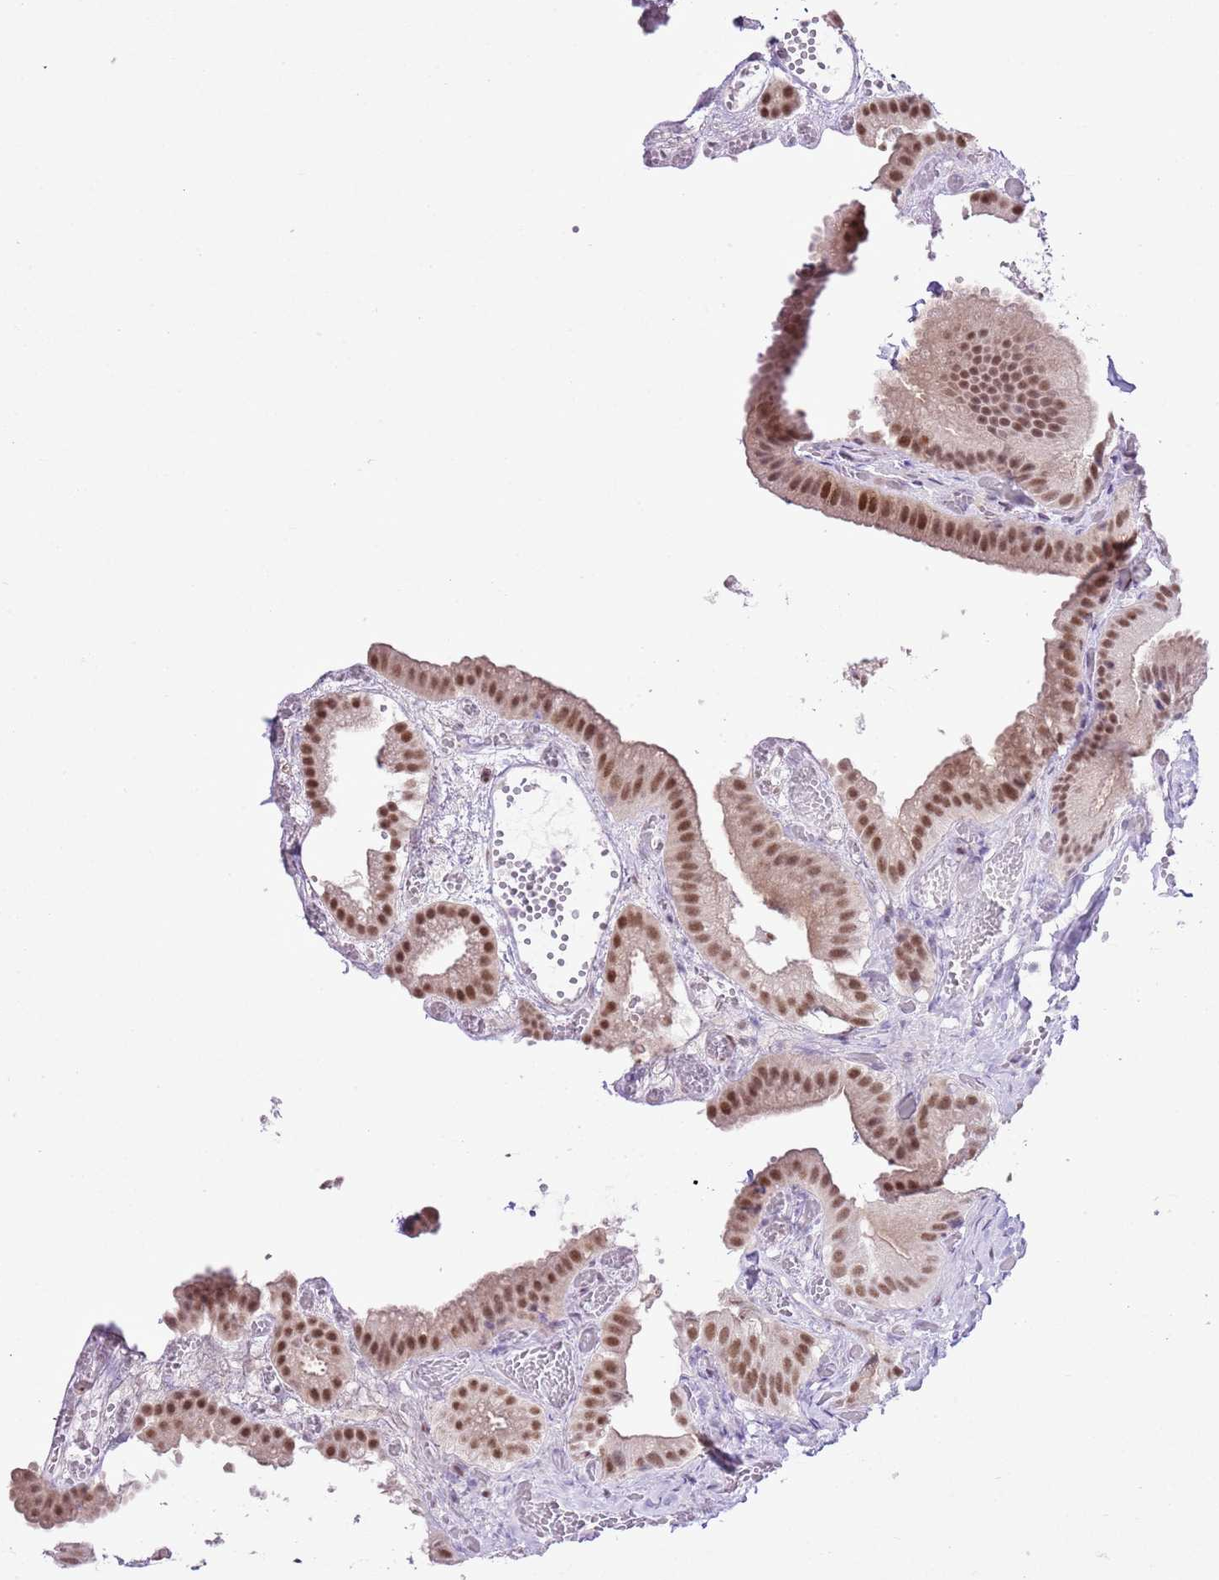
{"staining": {"intensity": "moderate", "quantity": ">75%", "location": "nuclear"}, "tissue": "gallbladder", "cell_type": "Glandular cells", "image_type": "normal", "snomed": [{"axis": "morphology", "description": "Normal tissue, NOS"}, {"axis": "topography", "description": "Gallbladder"}], "caption": "This histopathology image displays immunohistochemistry (IHC) staining of benign gallbladder, with medium moderate nuclear expression in about >75% of glandular cells.", "gene": "NACC2", "patient": {"sex": "female", "age": 64}}